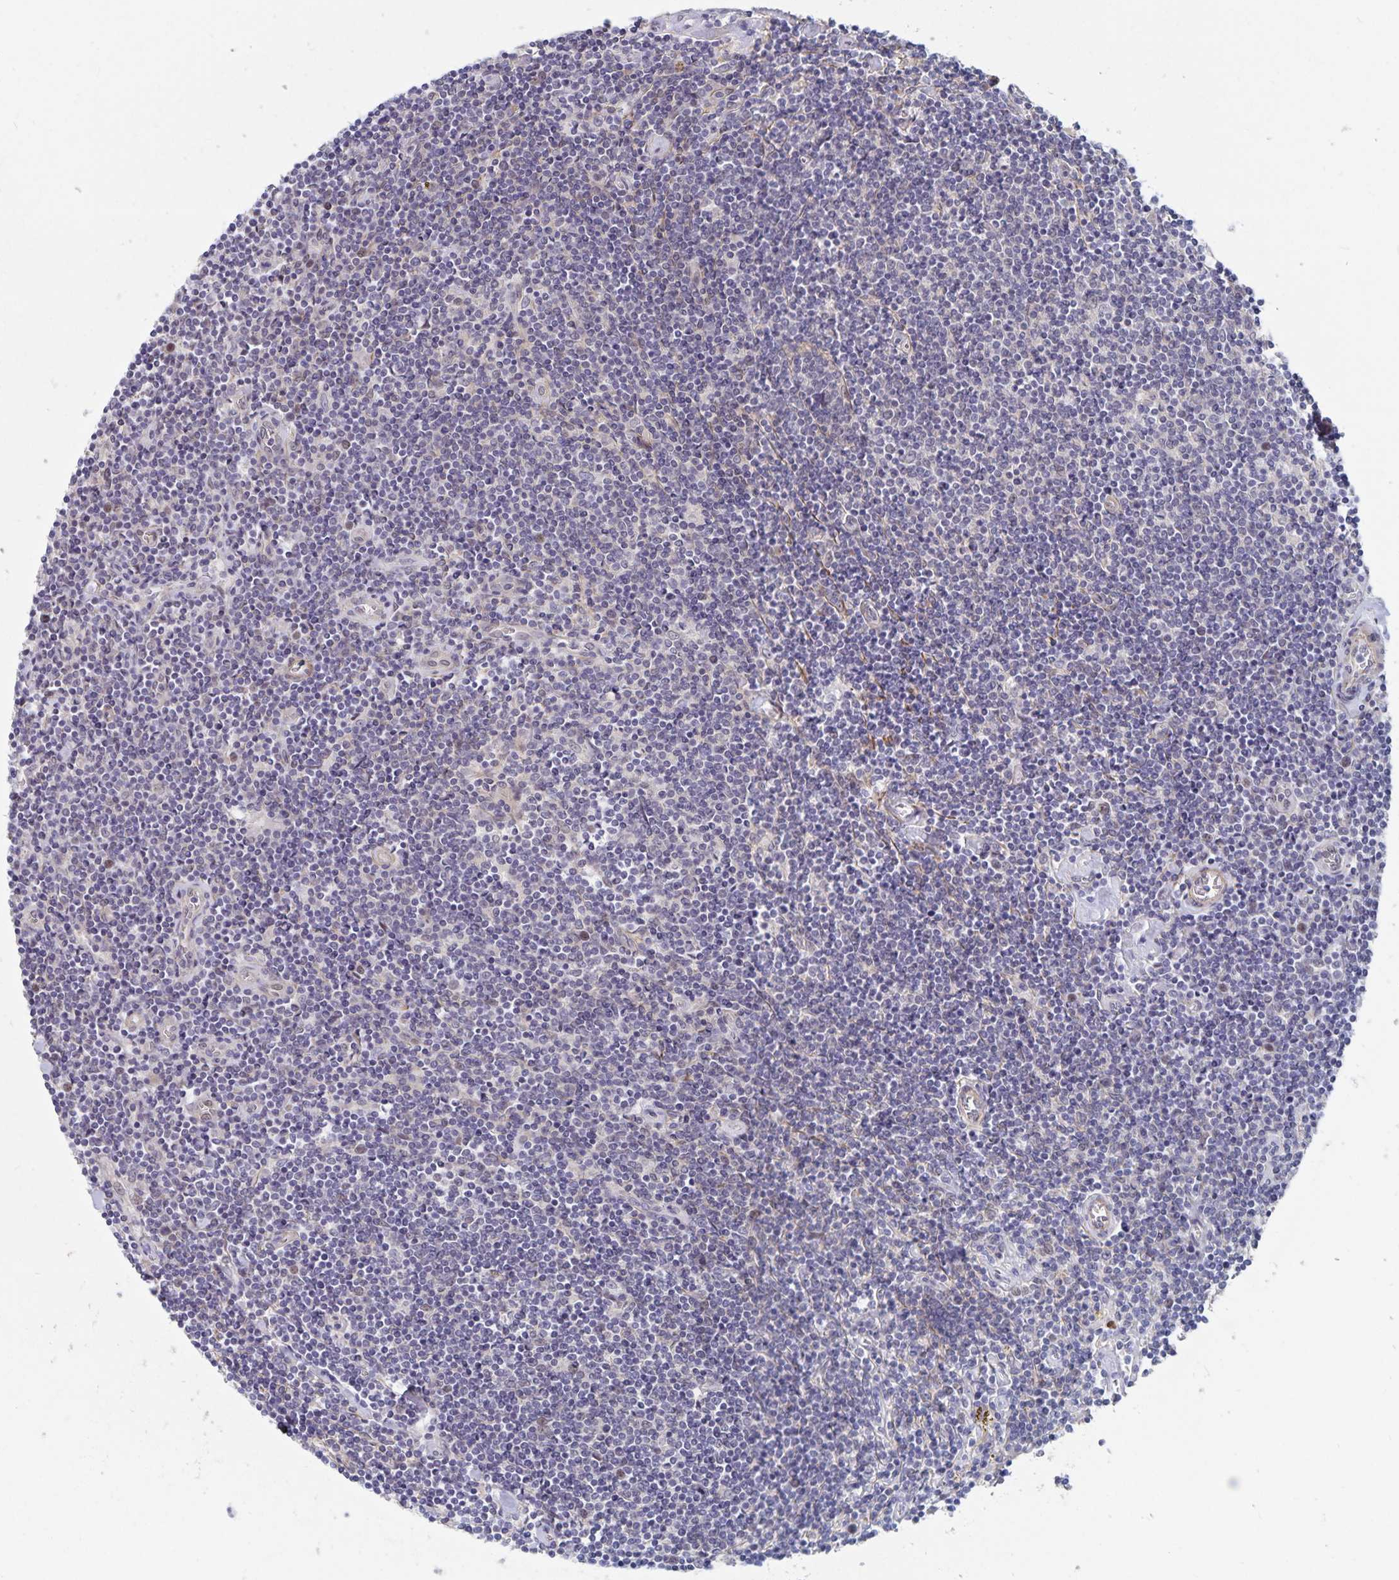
{"staining": {"intensity": "weak", "quantity": "<25%", "location": "nuclear"}, "tissue": "lymphoma", "cell_type": "Tumor cells", "image_type": "cancer", "snomed": [{"axis": "morphology", "description": "Hodgkin's disease, NOS"}, {"axis": "topography", "description": "Lymph node"}], "caption": "Immunohistochemistry of lymphoma shows no positivity in tumor cells.", "gene": "BAG6", "patient": {"sex": "male", "age": 40}}